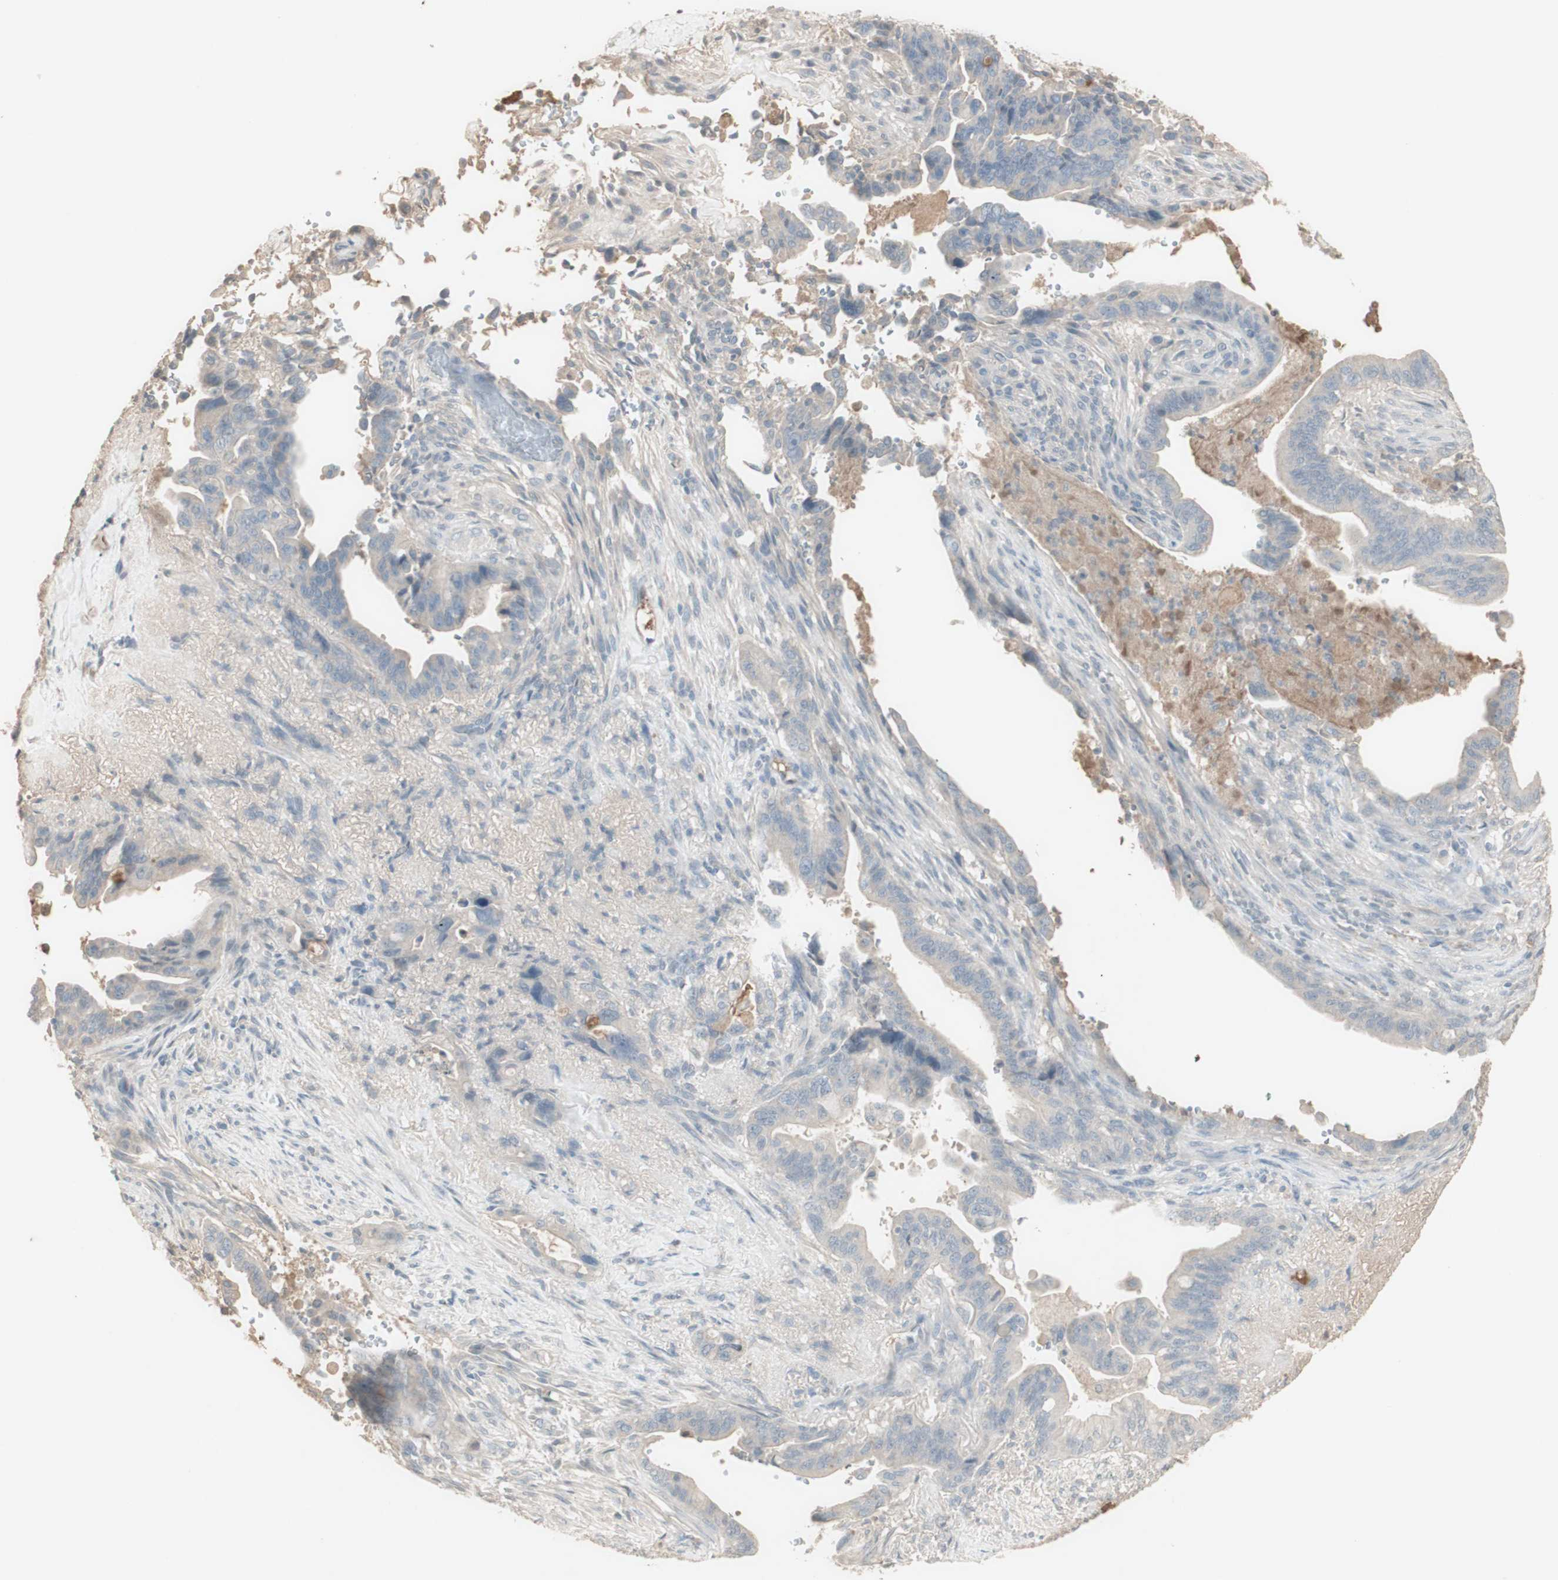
{"staining": {"intensity": "weak", "quantity": ">75%", "location": "cytoplasmic/membranous"}, "tissue": "pancreatic cancer", "cell_type": "Tumor cells", "image_type": "cancer", "snomed": [{"axis": "morphology", "description": "Adenocarcinoma, NOS"}, {"axis": "topography", "description": "Pancreas"}], "caption": "An image showing weak cytoplasmic/membranous positivity in about >75% of tumor cells in pancreatic cancer, as visualized by brown immunohistochemical staining.", "gene": "IFNG", "patient": {"sex": "male", "age": 70}}